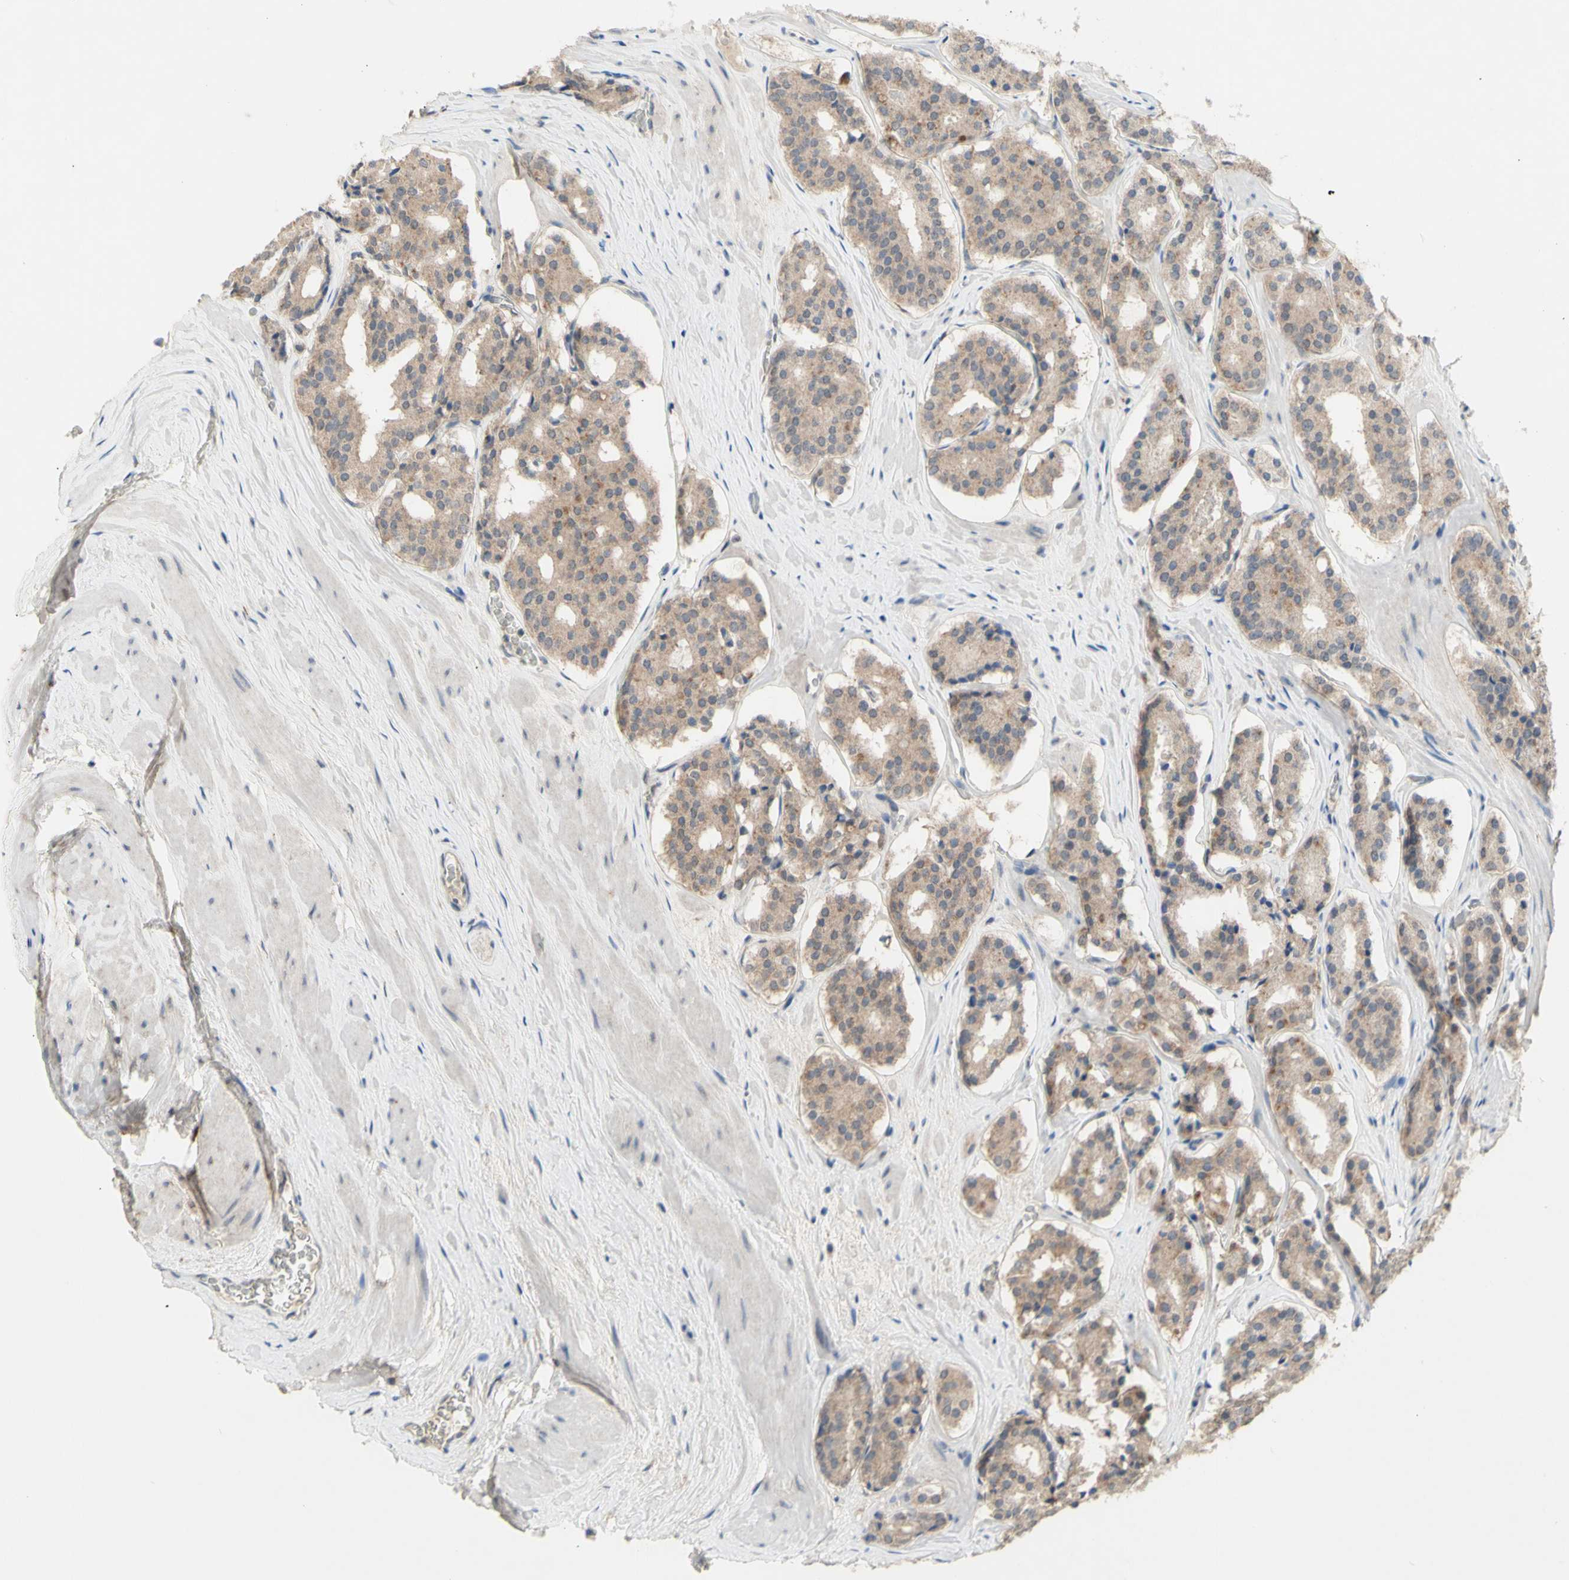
{"staining": {"intensity": "weak", "quantity": ">75%", "location": "cytoplasmic/membranous"}, "tissue": "prostate cancer", "cell_type": "Tumor cells", "image_type": "cancer", "snomed": [{"axis": "morphology", "description": "Adenocarcinoma, High grade"}, {"axis": "topography", "description": "Prostate"}], "caption": "High-magnification brightfield microscopy of prostate adenocarcinoma (high-grade) stained with DAB (3,3'-diaminobenzidine) (brown) and counterstained with hematoxylin (blue). tumor cells exhibit weak cytoplasmic/membranous staining is seen in about>75% of cells. (brown staining indicates protein expression, while blue staining denotes nuclei).", "gene": "NLRP1", "patient": {"sex": "male", "age": 60}}